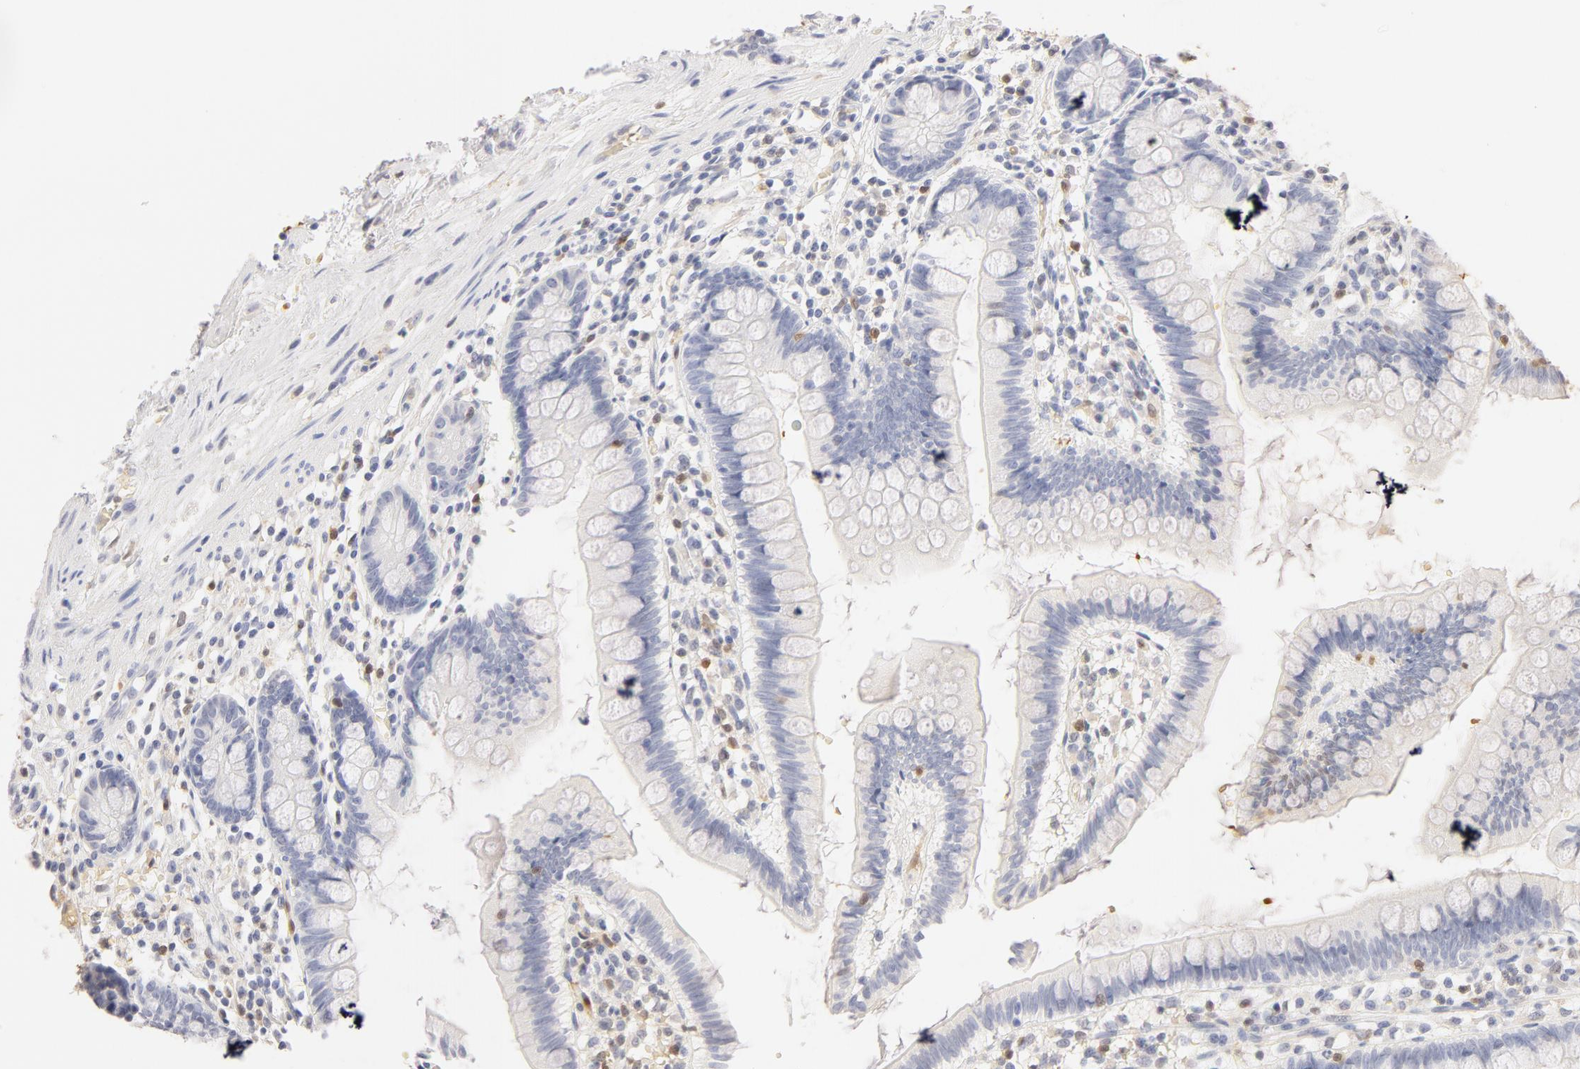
{"staining": {"intensity": "negative", "quantity": "none", "location": "none"}, "tissue": "small intestine", "cell_type": "Glandular cells", "image_type": "normal", "snomed": [{"axis": "morphology", "description": "Normal tissue, NOS"}, {"axis": "topography", "description": "Small intestine"}], "caption": "This is an immunohistochemistry (IHC) micrograph of normal small intestine. There is no positivity in glandular cells.", "gene": "CA2", "patient": {"sex": "female", "age": 51}}